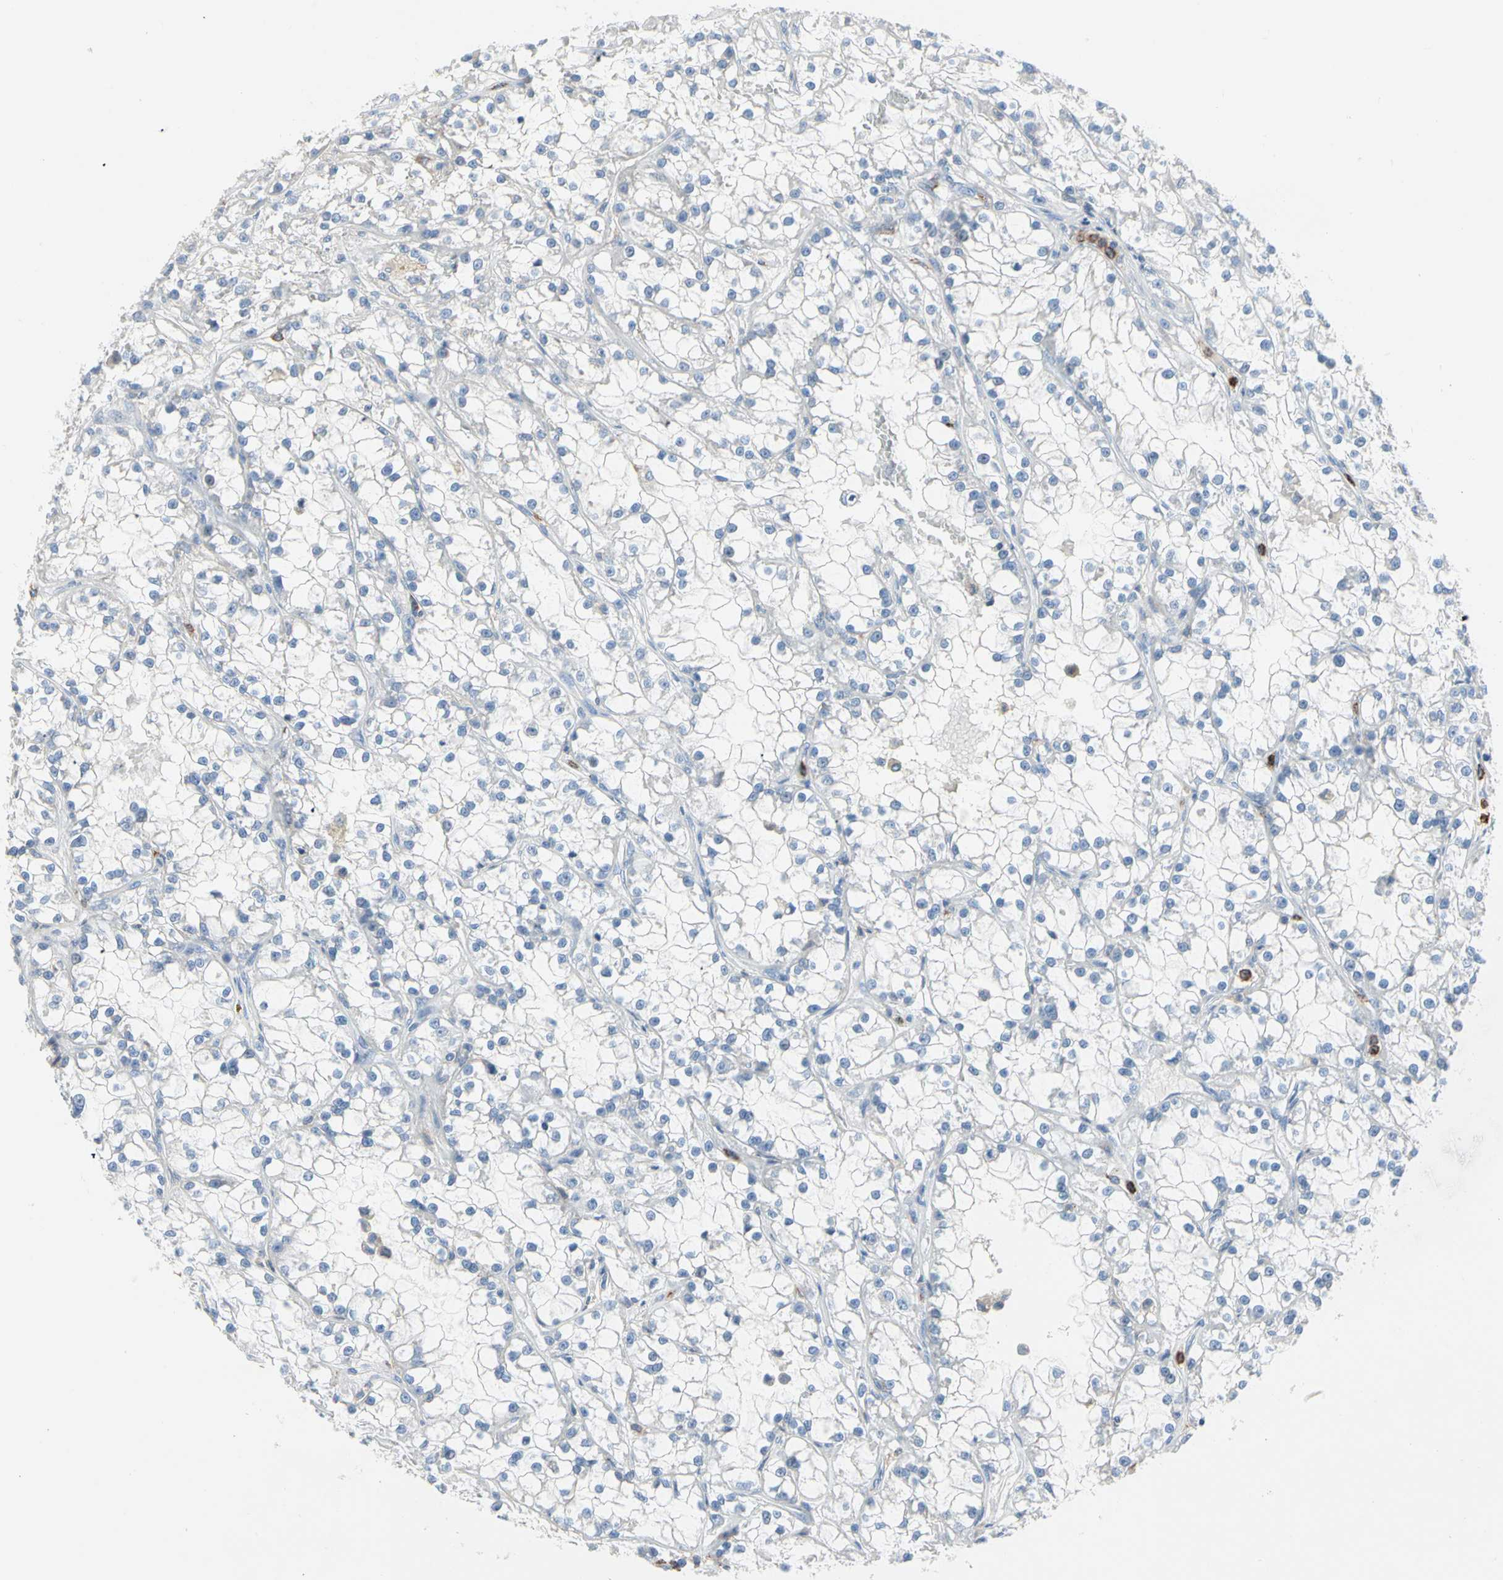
{"staining": {"intensity": "negative", "quantity": "none", "location": "none"}, "tissue": "renal cancer", "cell_type": "Tumor cells", "image_type": "cancer", "snomed": [{"axis": "morphology", "description": "Adenocarcinoma, NOS"}, {"axis": "topography", "description": "Kidney"}], "caption": "This is an immunohistochemistry photomicrograph of human renal adenocarcinoma. There is no positivity in tumor cells.", "gene": "CLEC4A", "patient": {"sex": "female", "age": 52}}